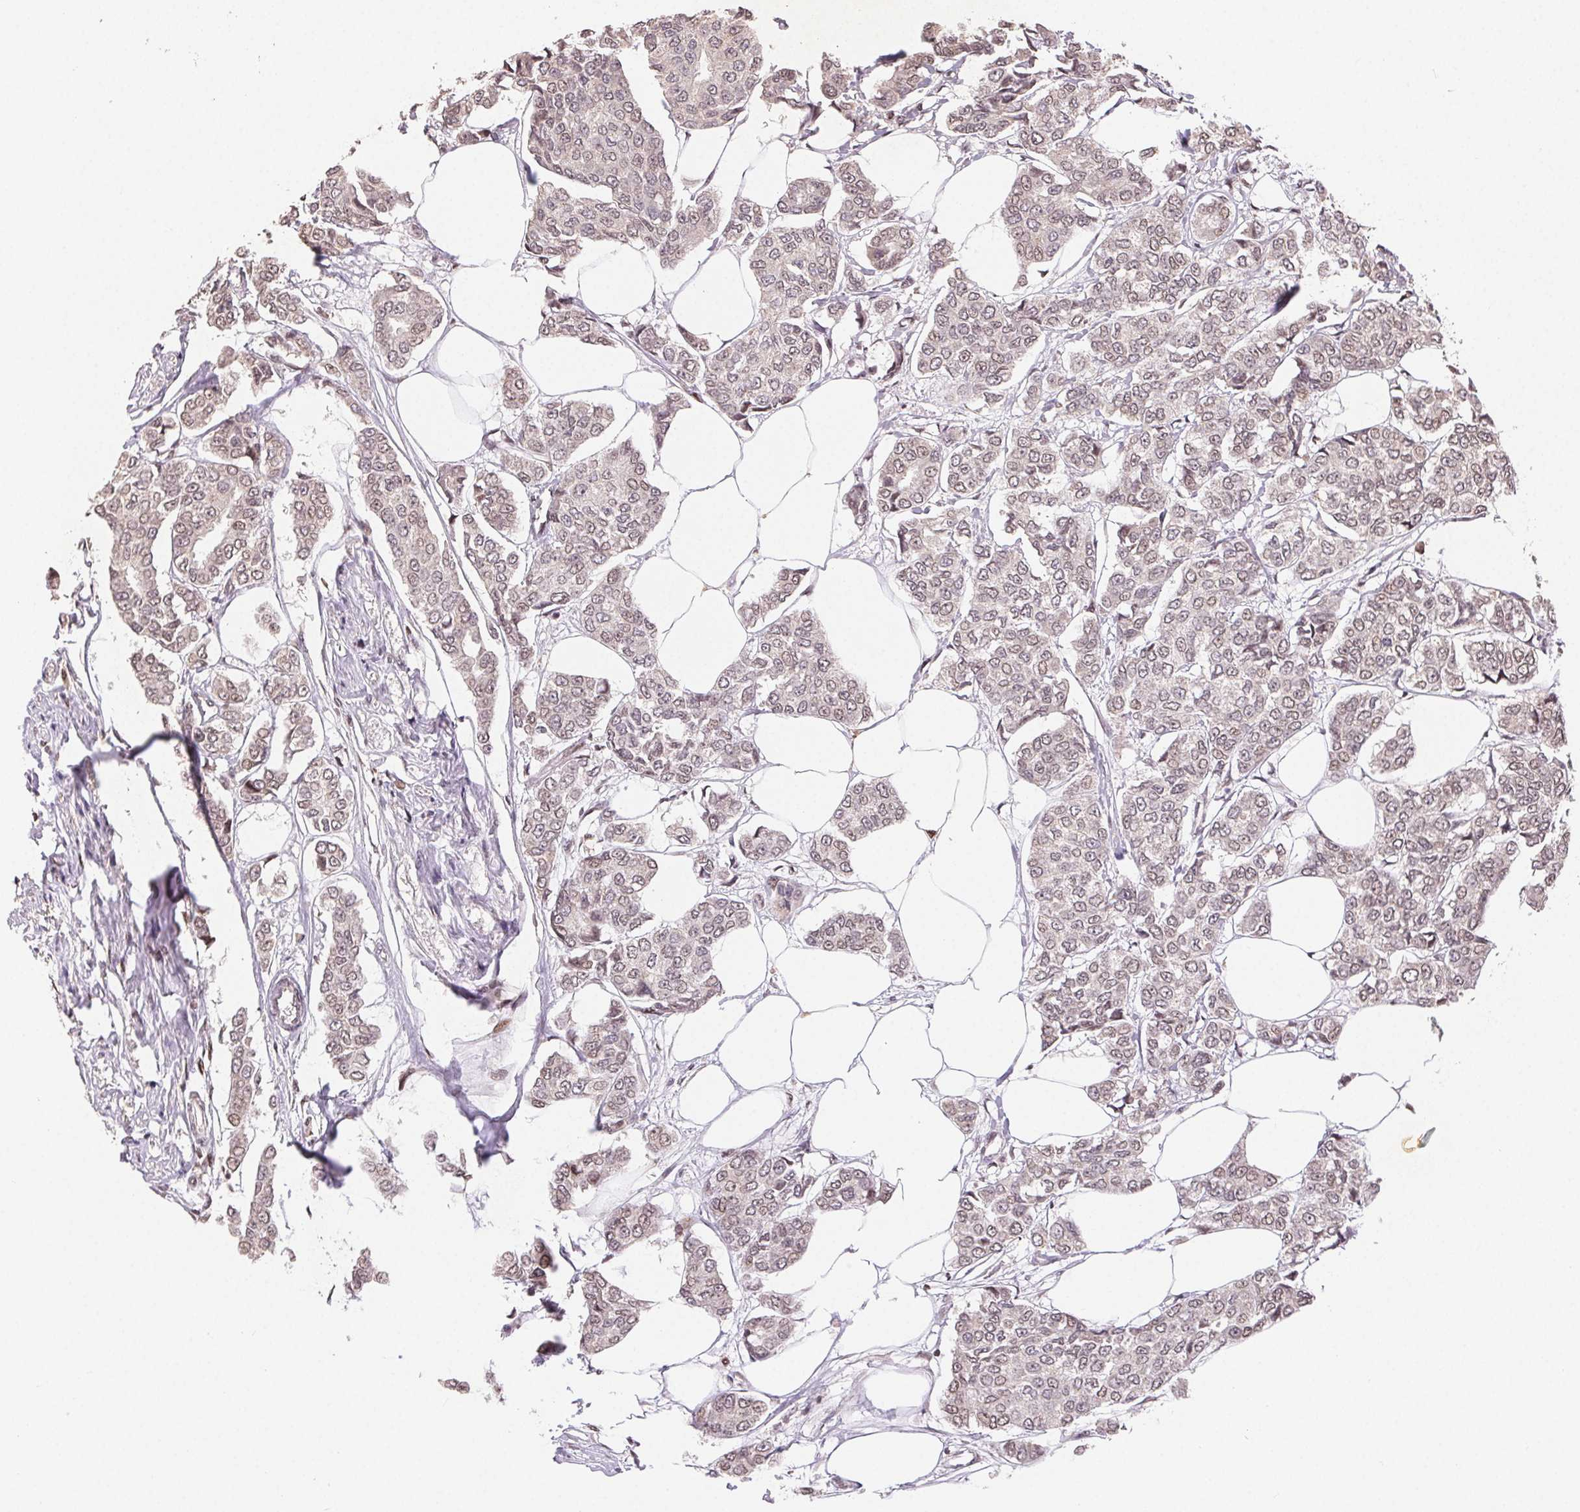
{"staining": {"intensity": "weak", "quantity": "<25%", "location": "nuclear"}, "tissue": "breast cancer", "cell_type": "Tumor cells", "image_type": "cancer", "snomed": [{"axis": "morphology", "description": "Duct carcinoma"}, {"axis": "topography", "description": "Breast"}], "caption": "A micrograph of breast infiltrating ductal carcinoma stained for a protein exhibits no brown staining in tumor cells.", "gene": "MAPKAPK2", "patient": {"sex": "female", "age": 94}}